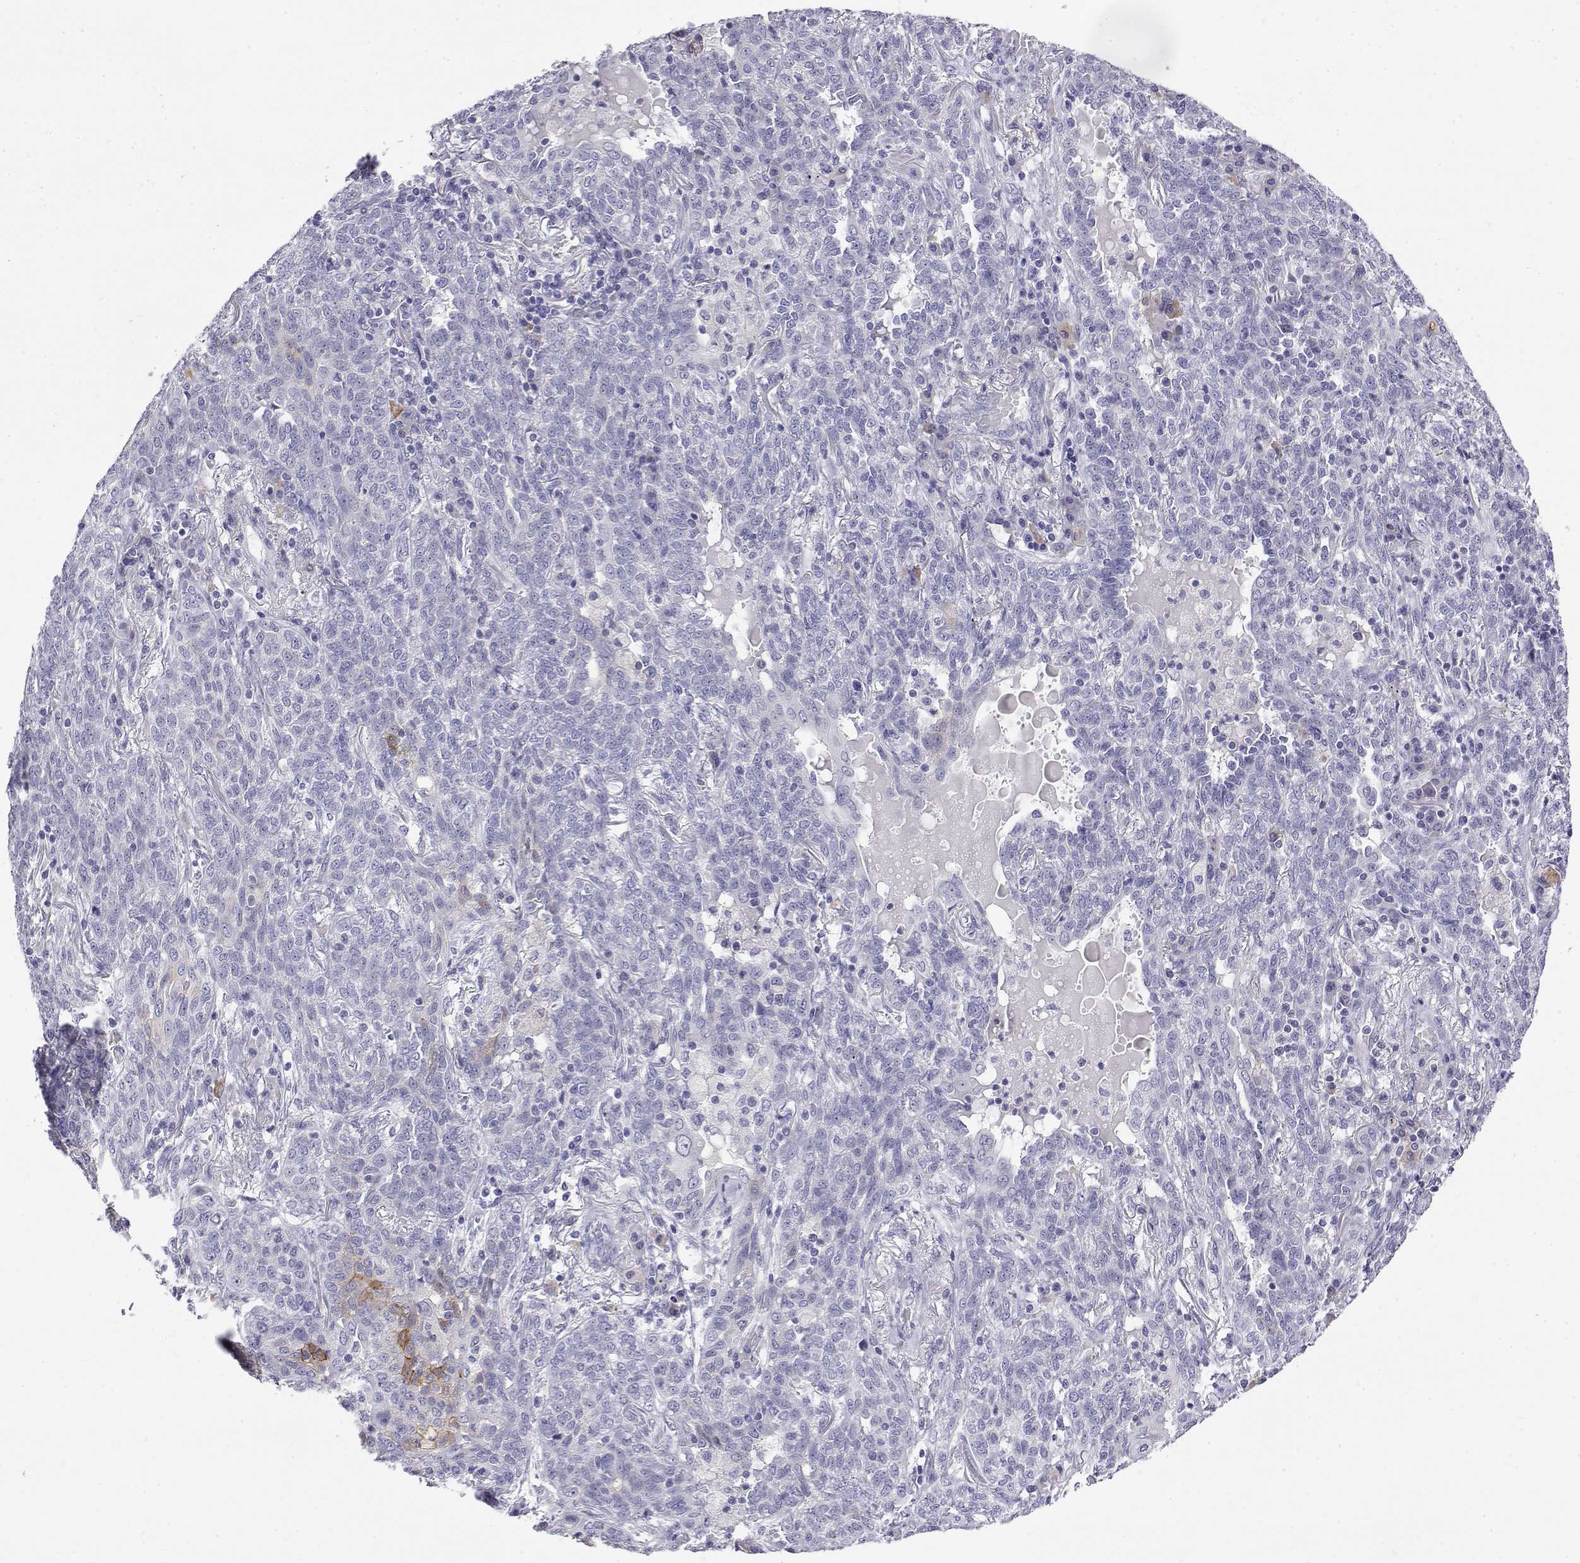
{"staining": {"intensity": "moderate", "quantity": "<25%", "location": "cytoplasmic/membranous"}, "tissue": "lung cancer", "cell_type": "Tumor cells", "image_type": "cancer", "snomed": [{"axis": "morphology", "description": "Squamous cell carcinoma, NOS"}, {"axis": "topography", "description": "Lung"}], "caption": "Immunohistochemical staining of human lung squamous cell carcinoma shows low levels of moderate cytoplasmic/membranous staining in approximately <25% of tumor cells. Nuclei are stained in blue.", "gene": "LY6D", "patient": {"sex": "female", "age": 70}}